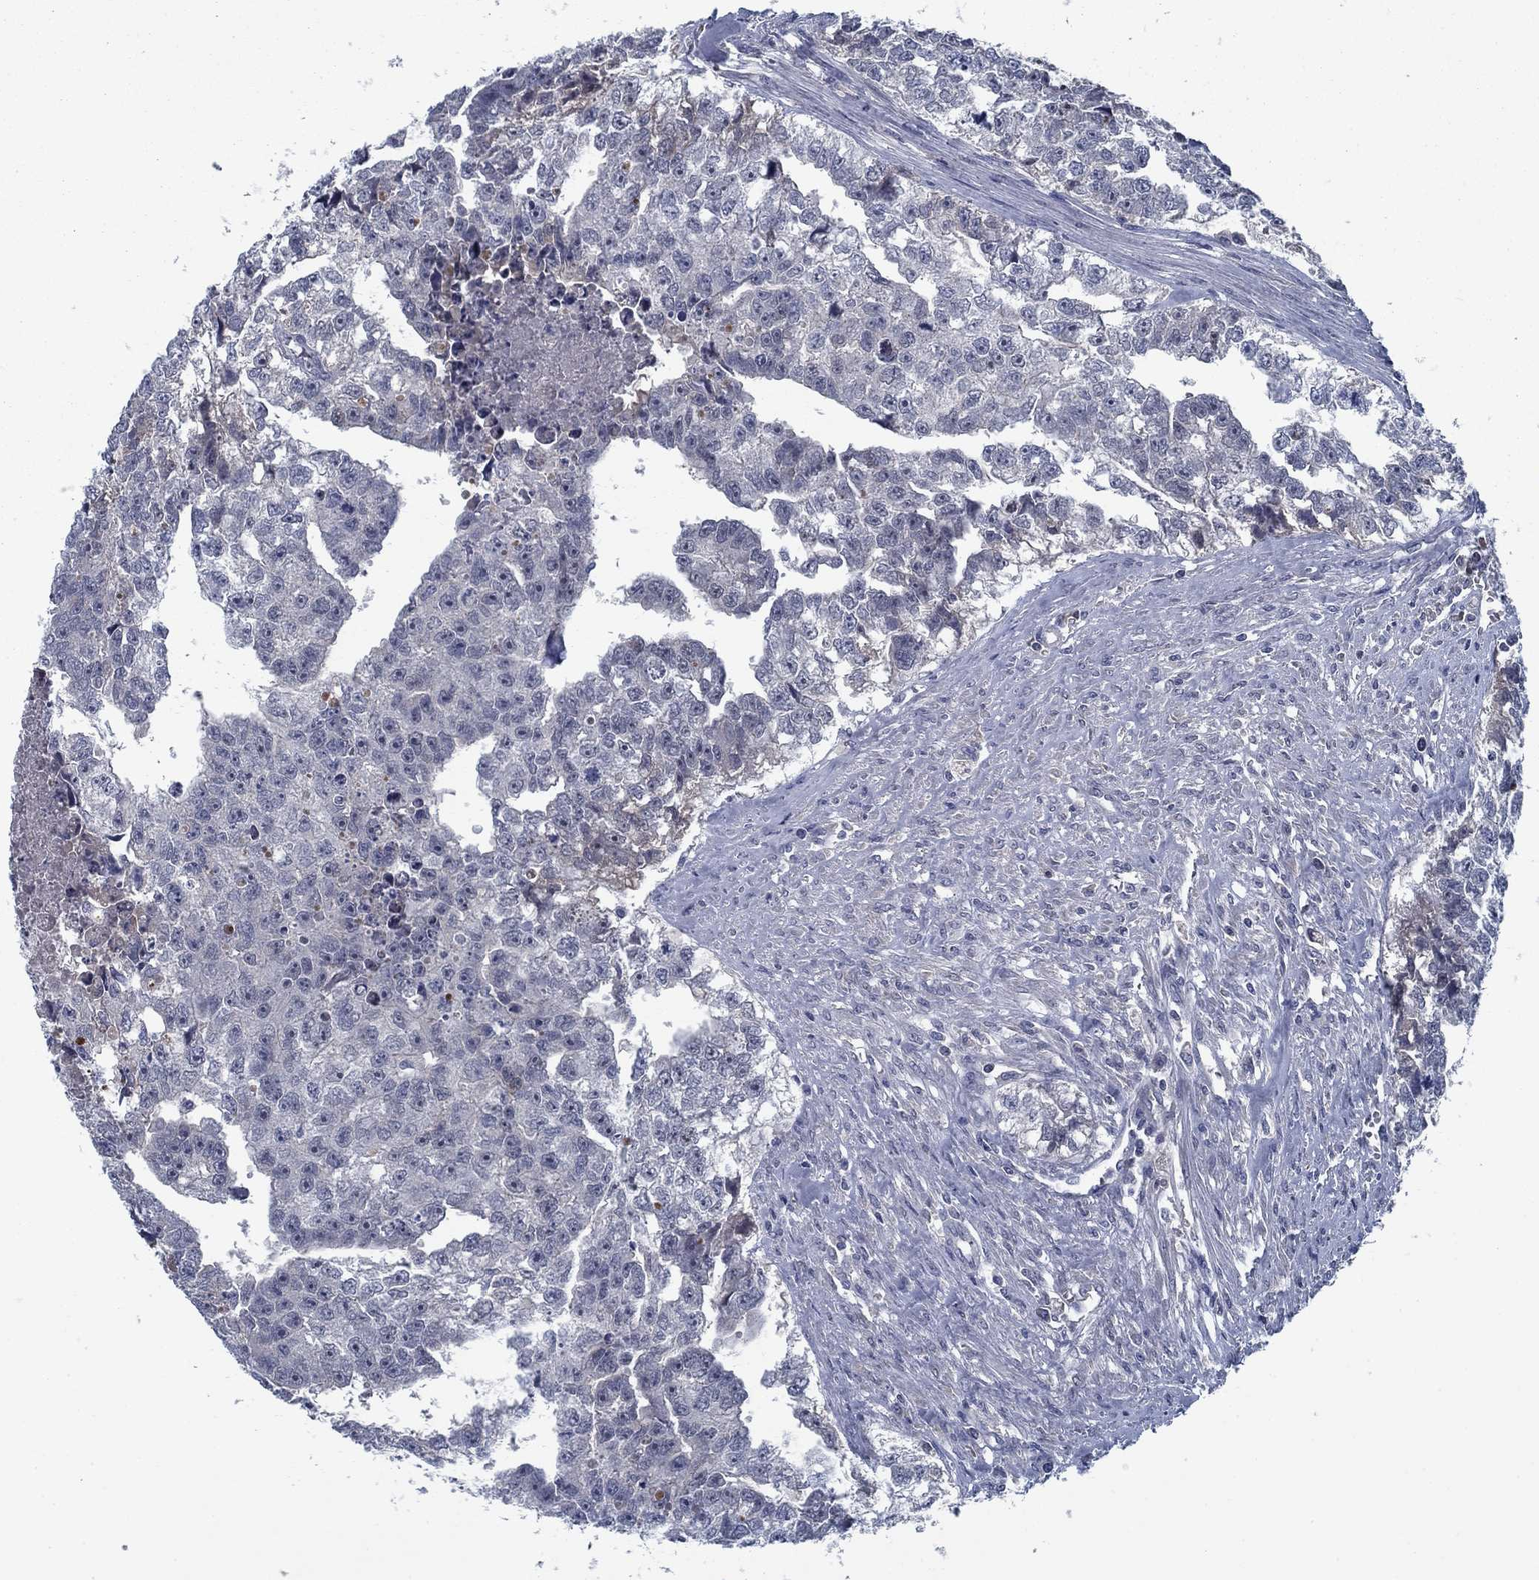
{"staining": {"intensity": "negative", "quantity": "none", "location": "none"}, "tissue": "testis cancer", "cell_type": "Tumor cells", "image_type": "cancer", "snomed": [{"axis": "morphology", "description": "Carcinoma, Embryonal, NOS"}, {"axis": "morphology", "description": "Teratoma, malignant, NOS"}, {"axis": "topography", "description": "Testis"}], "caption": "Immunohistochemistry (IHC) of testis malignant teratoma reveals no expression in tumor cells.", "gene": "PNMA8A", "patient": {"sex": "male", "age": 44}}